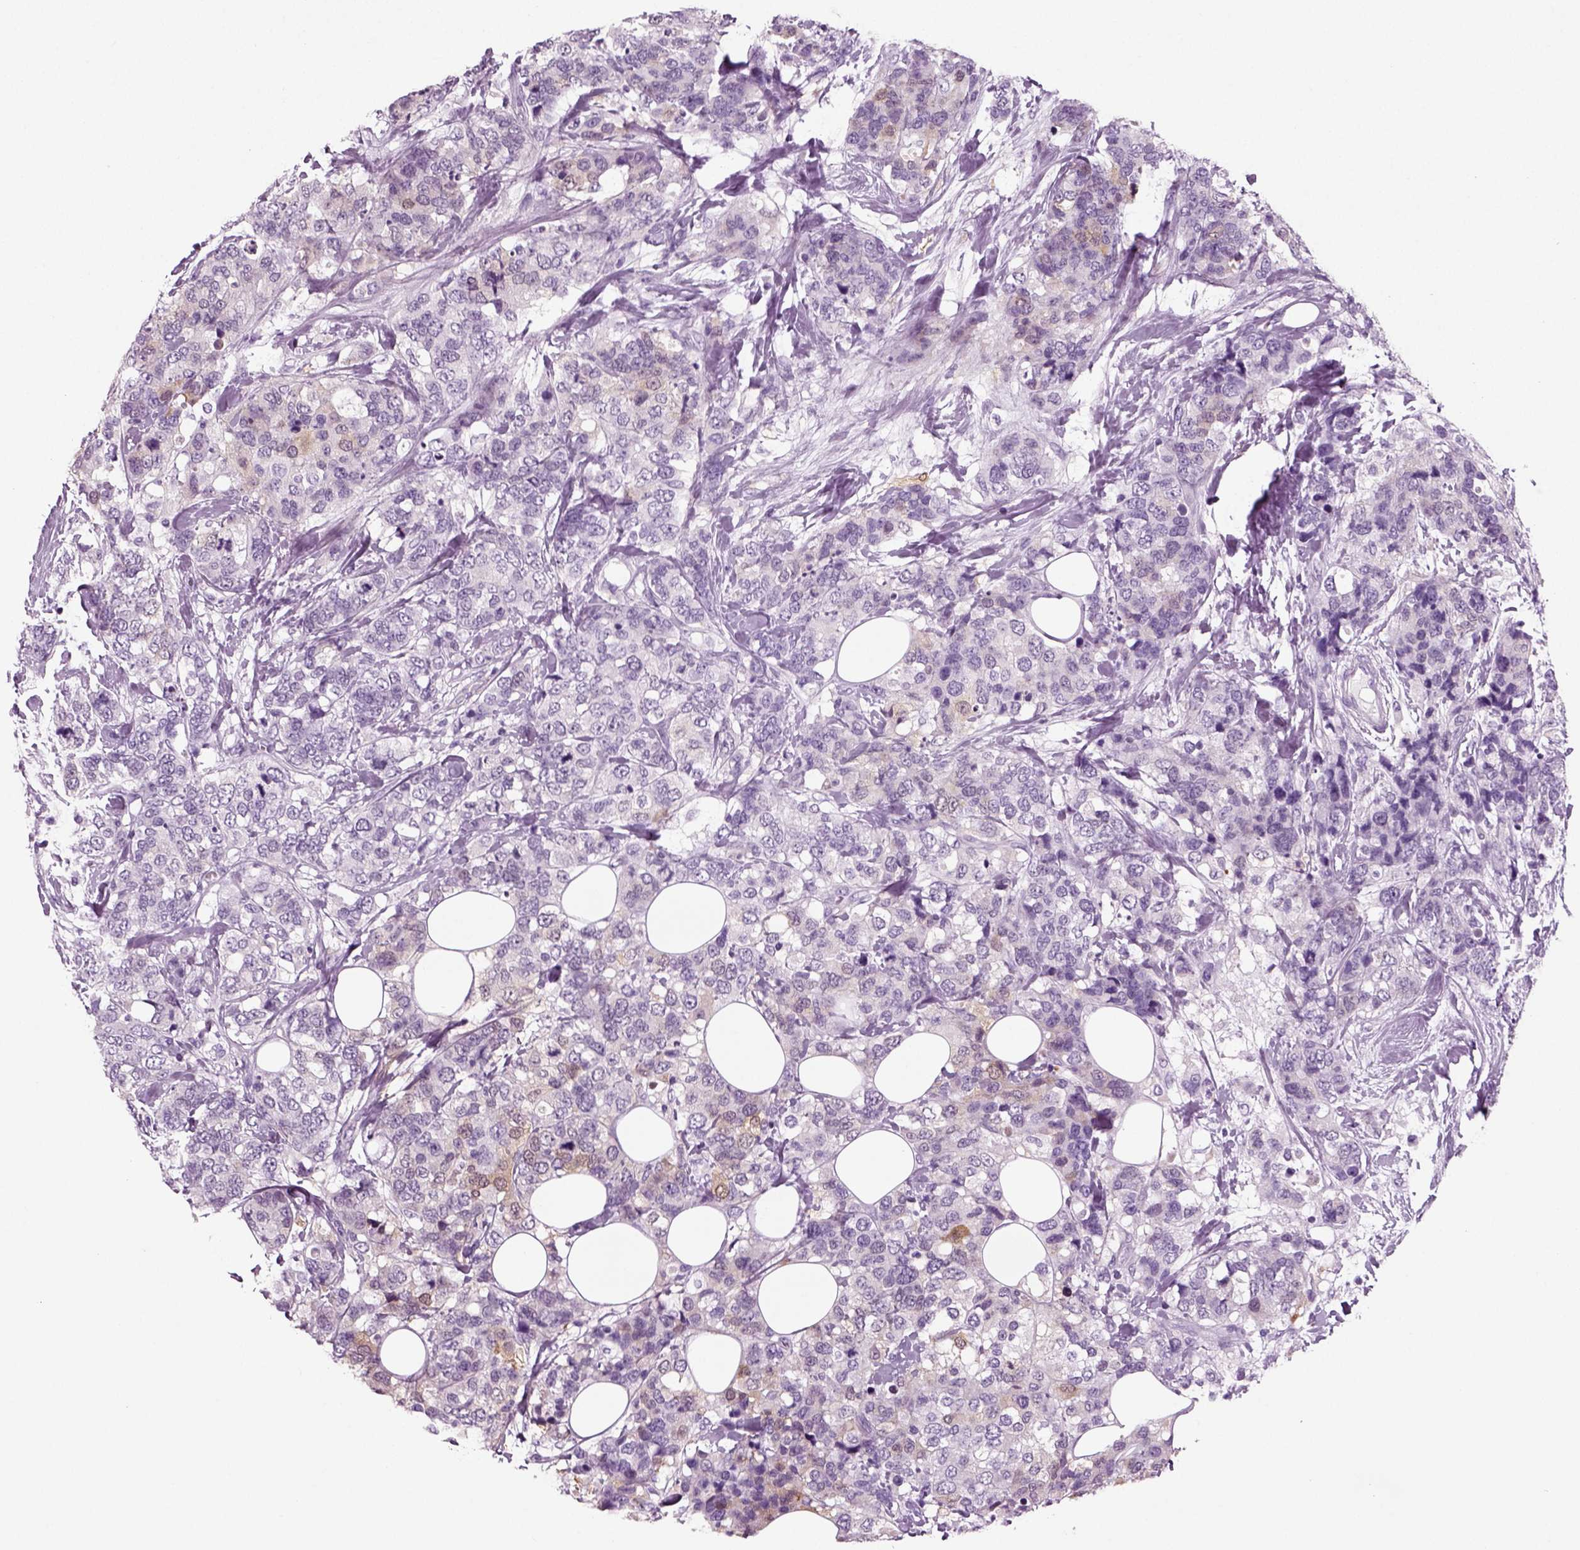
{"staining": {"intensity": "weak", "quantity": "<25%", "location": "cytoplasmic/membranous"}, "tissue": "breast cancer", "cell_type": "Tumor cells", "image_type": "cancer", "snomed": [{"axis": "morphology", "description": "Lobular carcinoma"}, {"axis": "topography", "description": "Breast"}], "caption": "The micrograph demonstrates no staining of tumor cells in breast cancer (lobular carcinoma). Brightfield microscopy of immunohistochemistry stained with DAB (brown) and hematoxylin (blue), captured at high magnification.", "gene": "CRABP1", "patient": {"sex": "female", "age": 59}}